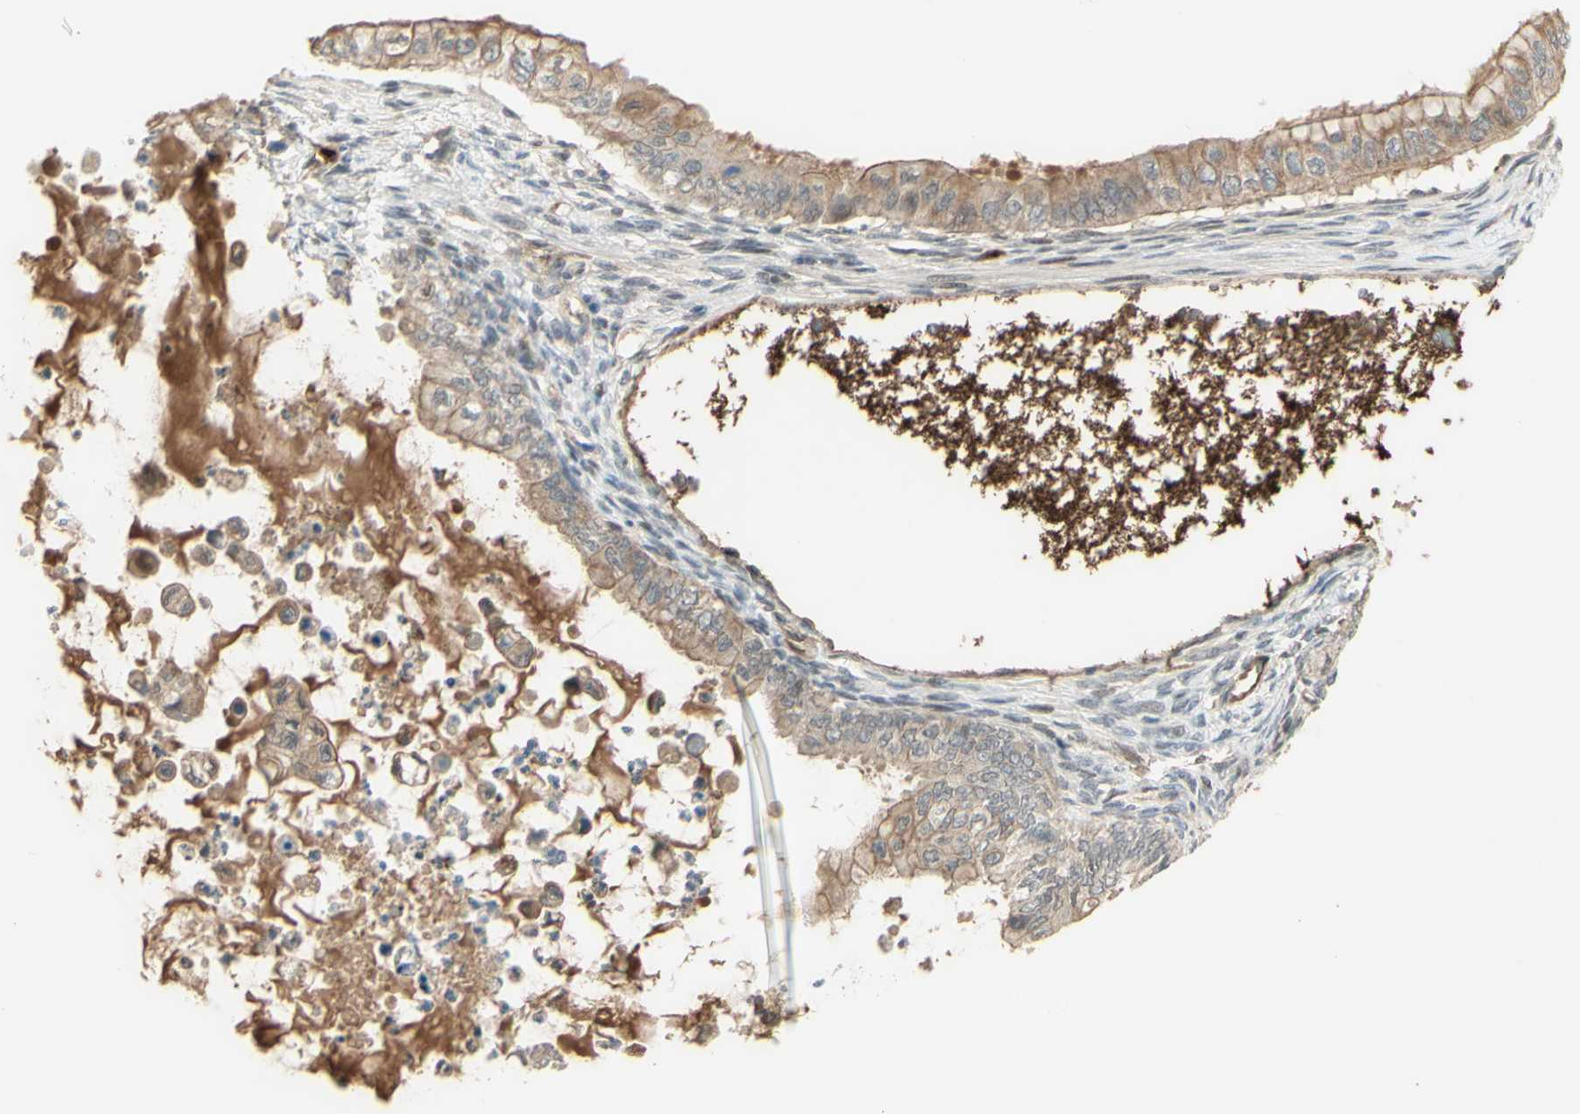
{"staining": {"intensity": "weak", "quantity": ">75%", "location": "cytoplasmic/membranous"}, "tissue": "ovarian cancer", "cell_type": "Tumor cells", "image_type": "cancer", "snomed": [{"axis": "morphology", "description": "Cystadenocarcinoma, mucinous, NOS"}, {"axis": "topography", "description": "Ovary"}], "caption": "Immunohistochemistry (IHC) (DAB) staining of human ovarian cancer exhibits weak cytoplasmic/membranous protein expression in about >75% of tumor cells.", "gene": "ANGPT2", "patient": {"sex": "female", "age": 80}}